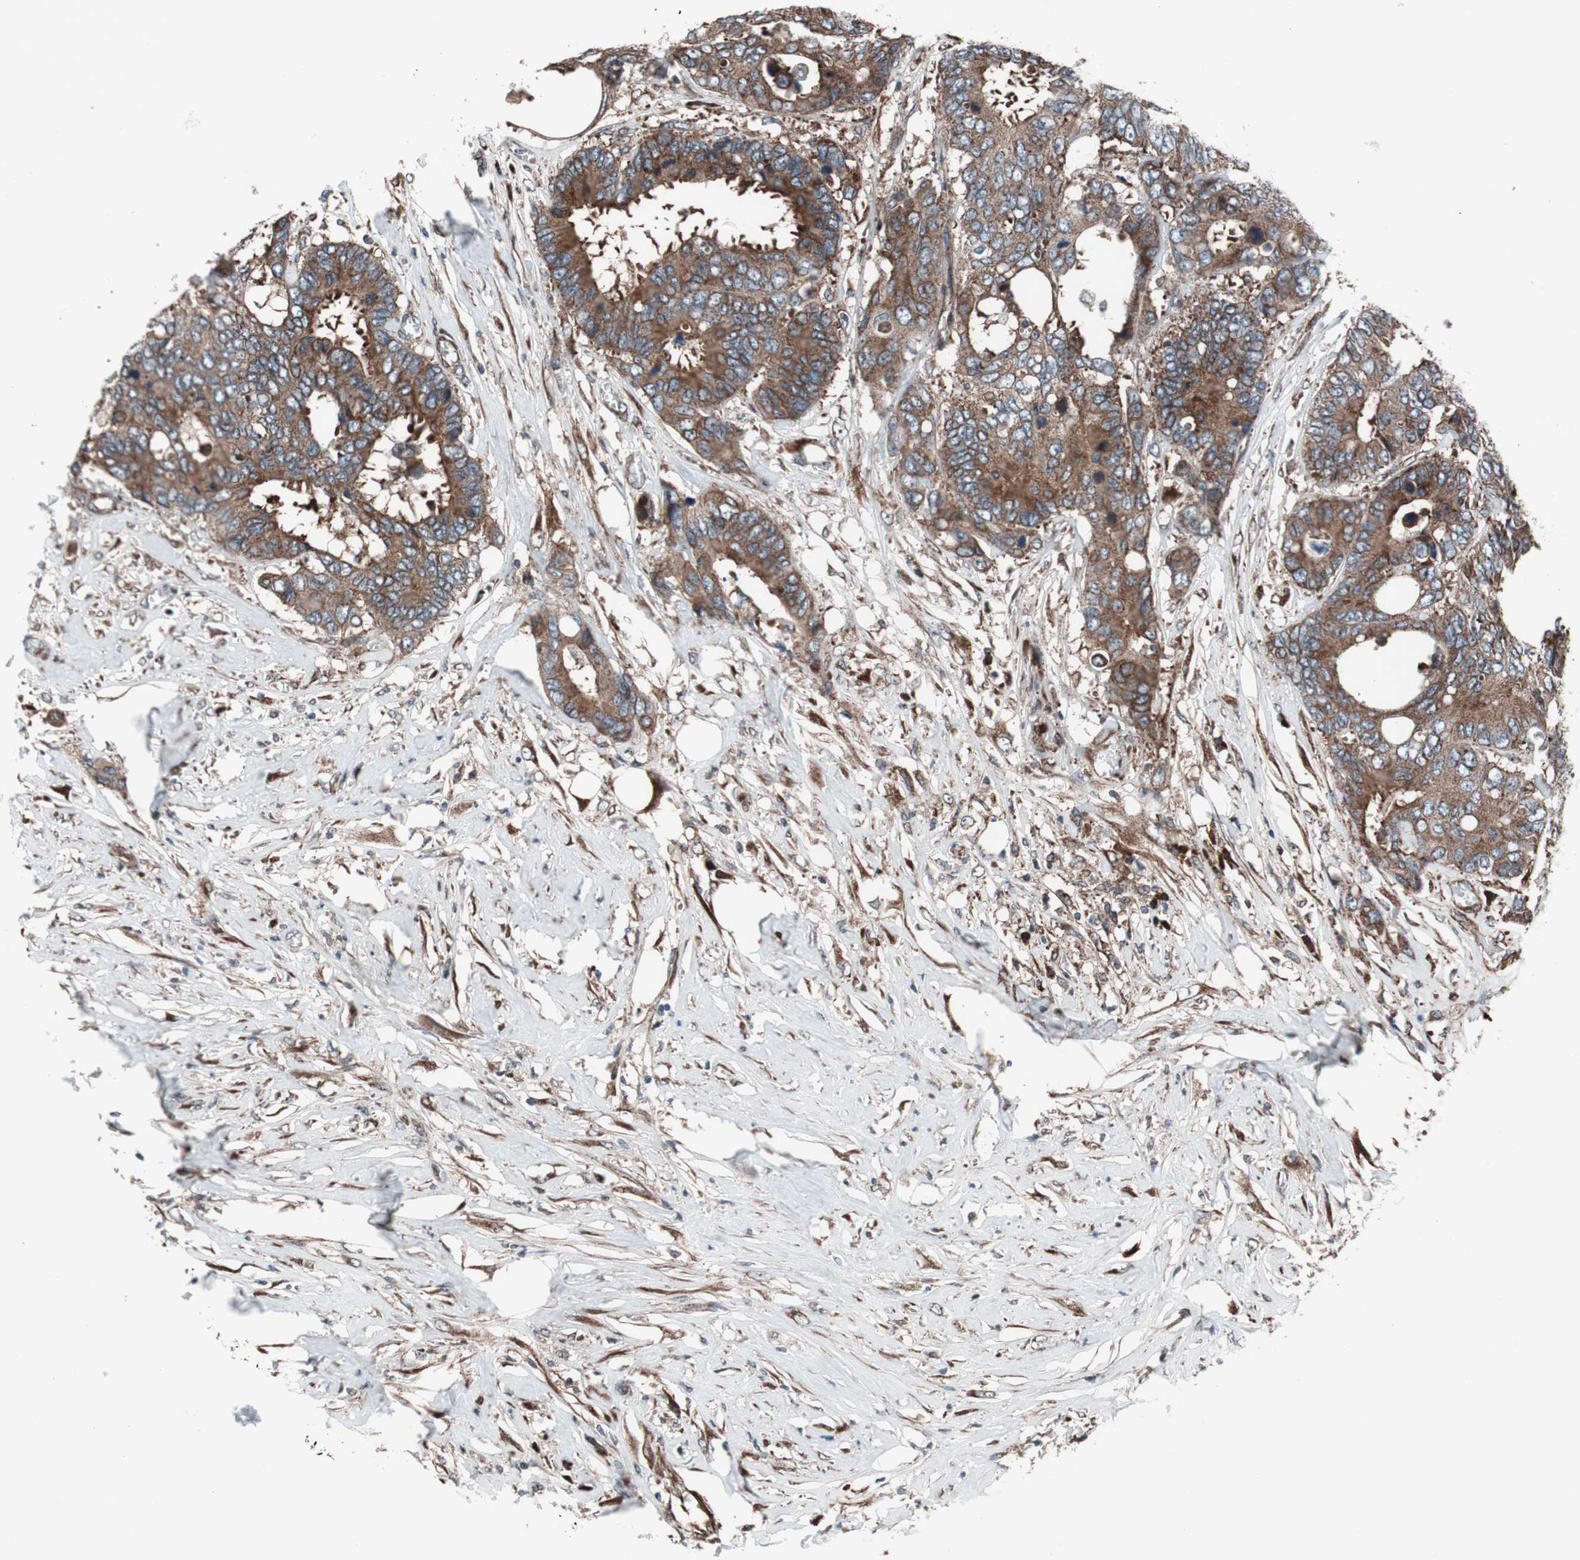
{"staining": {"intensity": "strong", "quantity": ">75%", "location": "cytoplasmic/membranous"}, "tissue": "colorectal cancer", "cell_type": "Tumor cells", "image_type": "cancer", "snomed": [{"axis": "morphology", "description": "Adenocarcinoma, NOS"}, {"axis": "topography", "description": "Rectum"}], "caption": "The immunohistochemical stain labels strong cytoplasmic/membranous expression in tumor cells of colorectal cancer tissue. The protein of interest is shown in brown color, while the nuclei are stained blue.", "gene": "CCL14", "patient": {"sex": "male", "age": 55}}